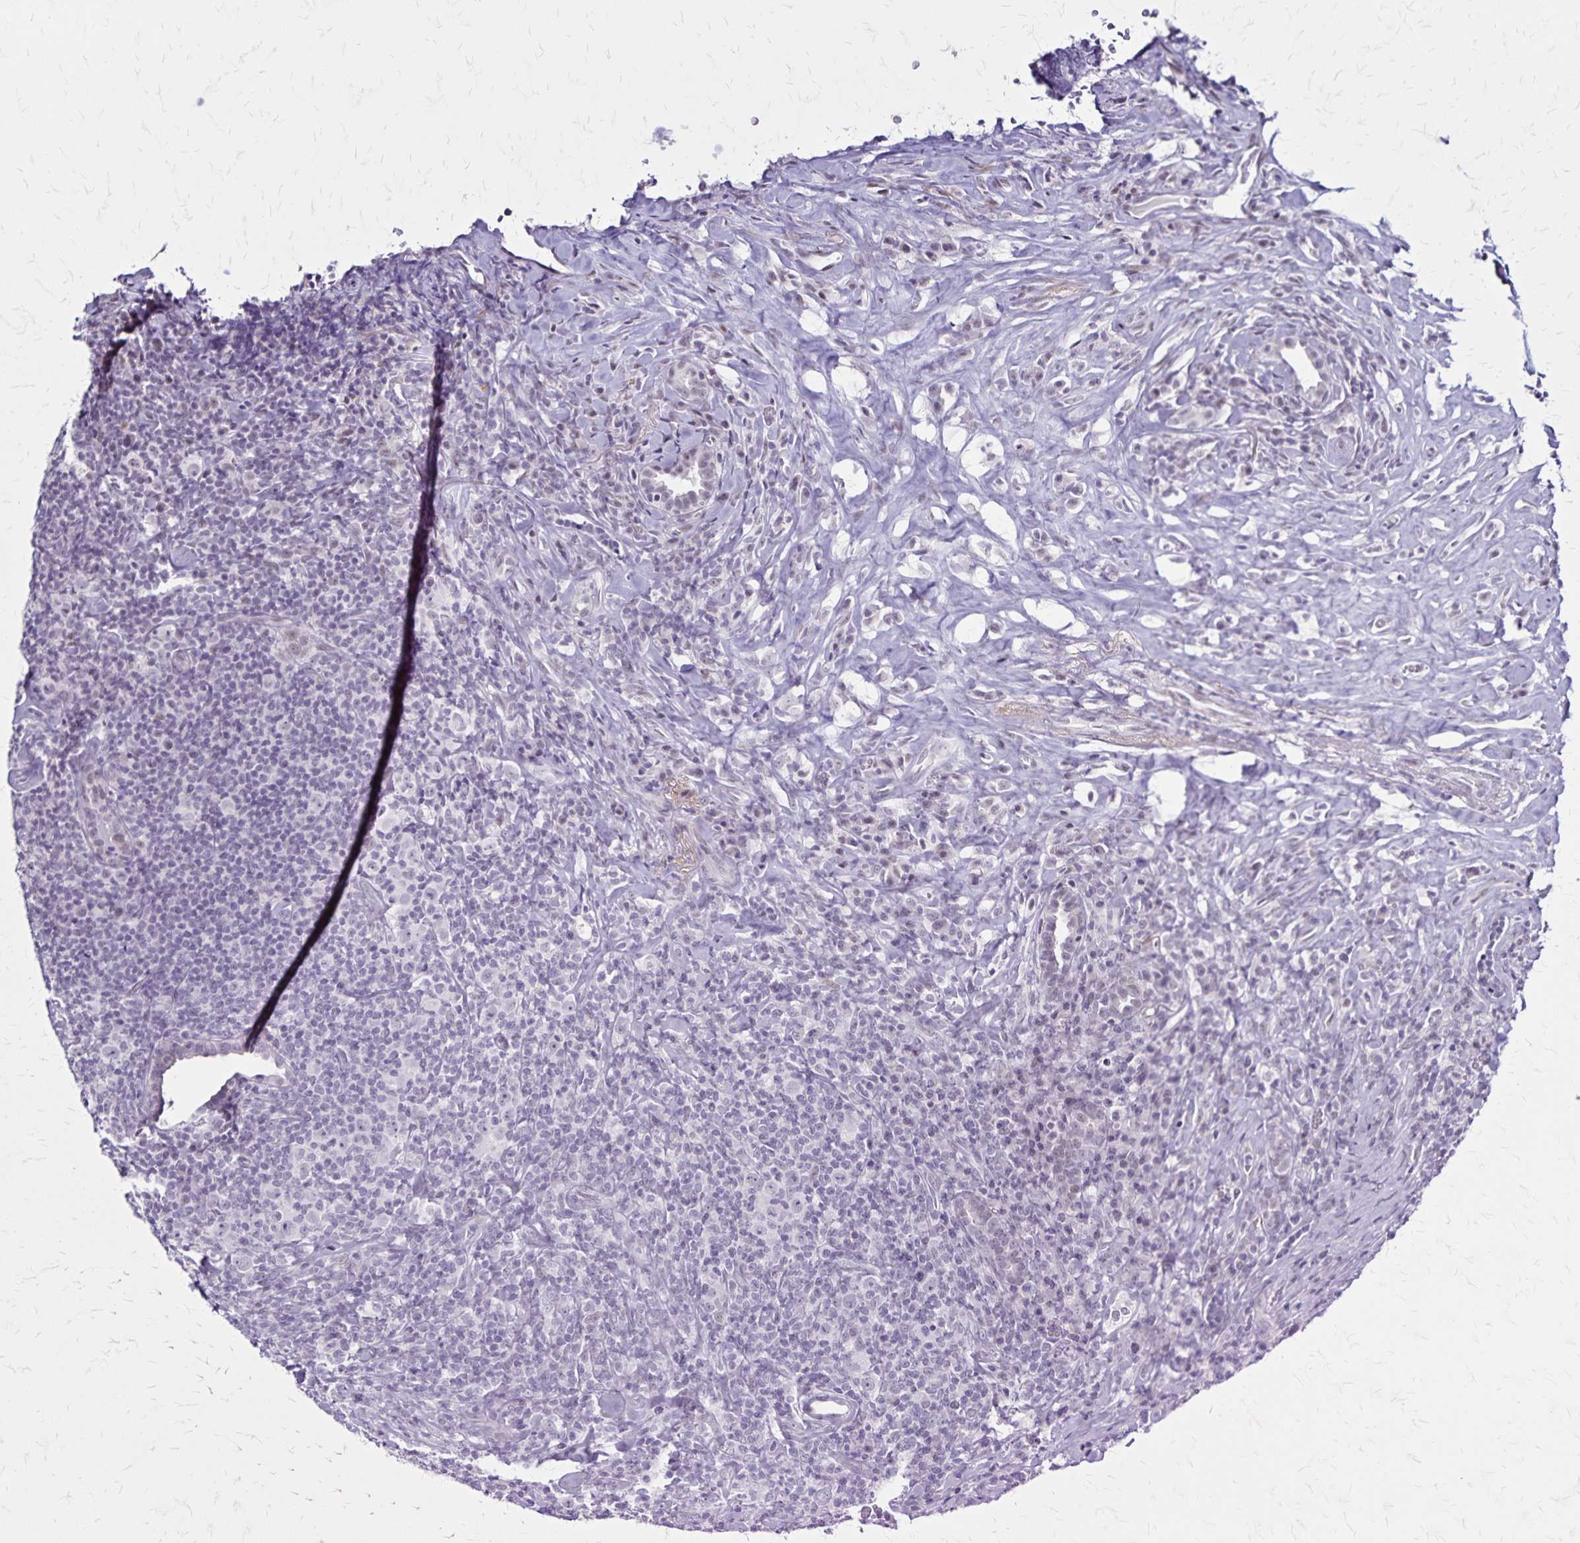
{"staining": {"intensity": "negative", "quantity": "none", "location": "none"}, "tissue": "lymphoma", "cell_type": "Tumor cells", "image_type": "cancer", "snomed": [{"axis": "morphology", "description": "Hodgkin's disease, NOS"}, {"axis": "topography", "description": "Lung"}], "caption": "DAB (3,3'-diaminobenzidine) immunohistochemical staining of lymphoma reveals no significant expression in tumor cells.", "gene": "PLXNA4", "patient": {"sex": "male", "age": 17}}